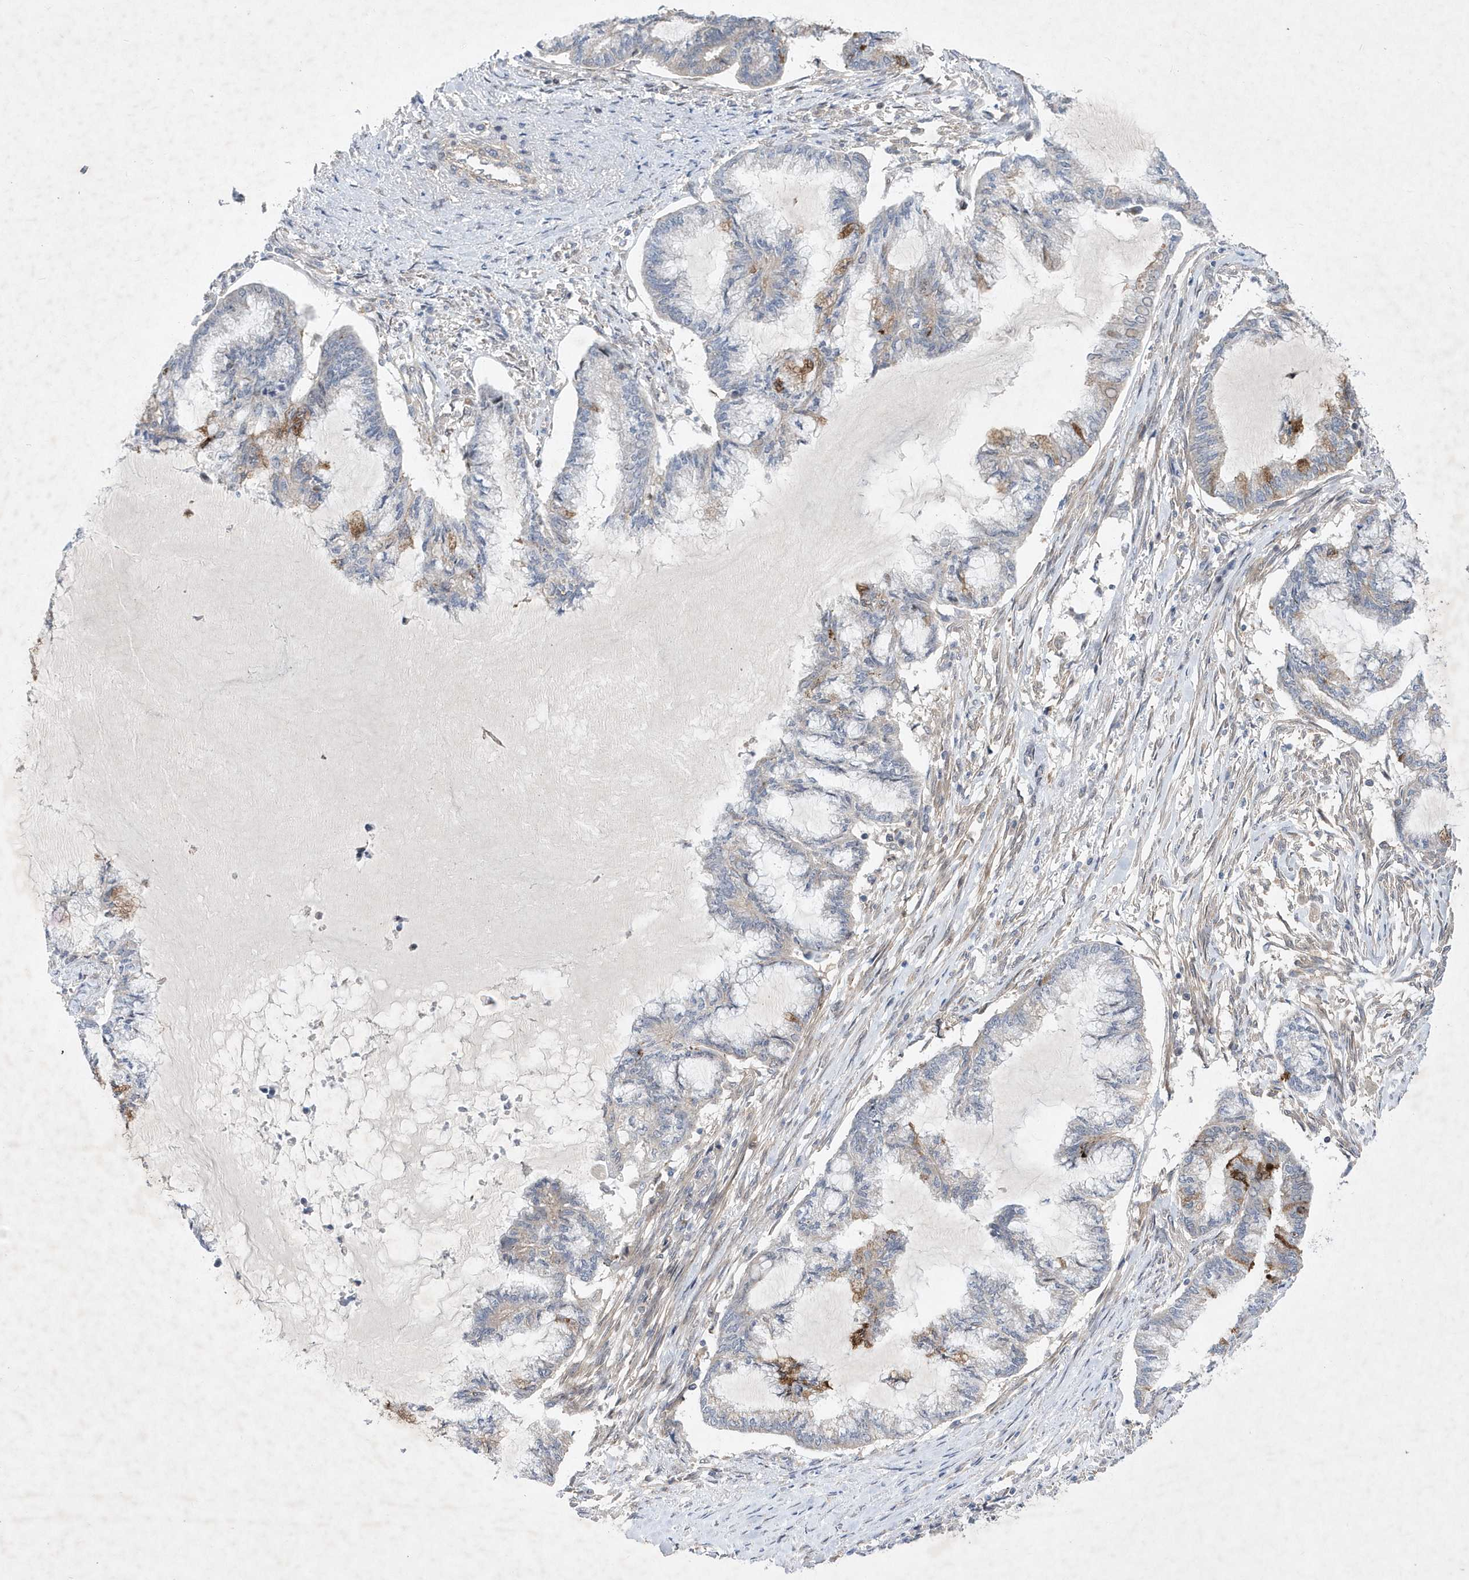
{"staining": {"intensity": "moderate", "quantity": "<25%", "location": "cytoplasmic/membranous"}, "tissue": "endometrial cancer", "cell_type": "Tumor cells", "image_type": "cancer", "snomed": [{"axis": "morphology", "description": "Adenocarcinoma, NOS"}, {"axis": "topography", "description": "Endometrium"}], "caption": "Immunohistochemistry staining of endometrial cancer, which shows low levels of moderate cytoplasmic/membranous staining in approximately <25% of tumor cells indicating moderate cytoplasmic/membranous protein staining. The staining was performed using DAB (brown) for protein detection and nuclei were counterstained in hematoxylin (blue).", "gene": "LONRF2", "patient": {"sex": "female", "age": 86}}